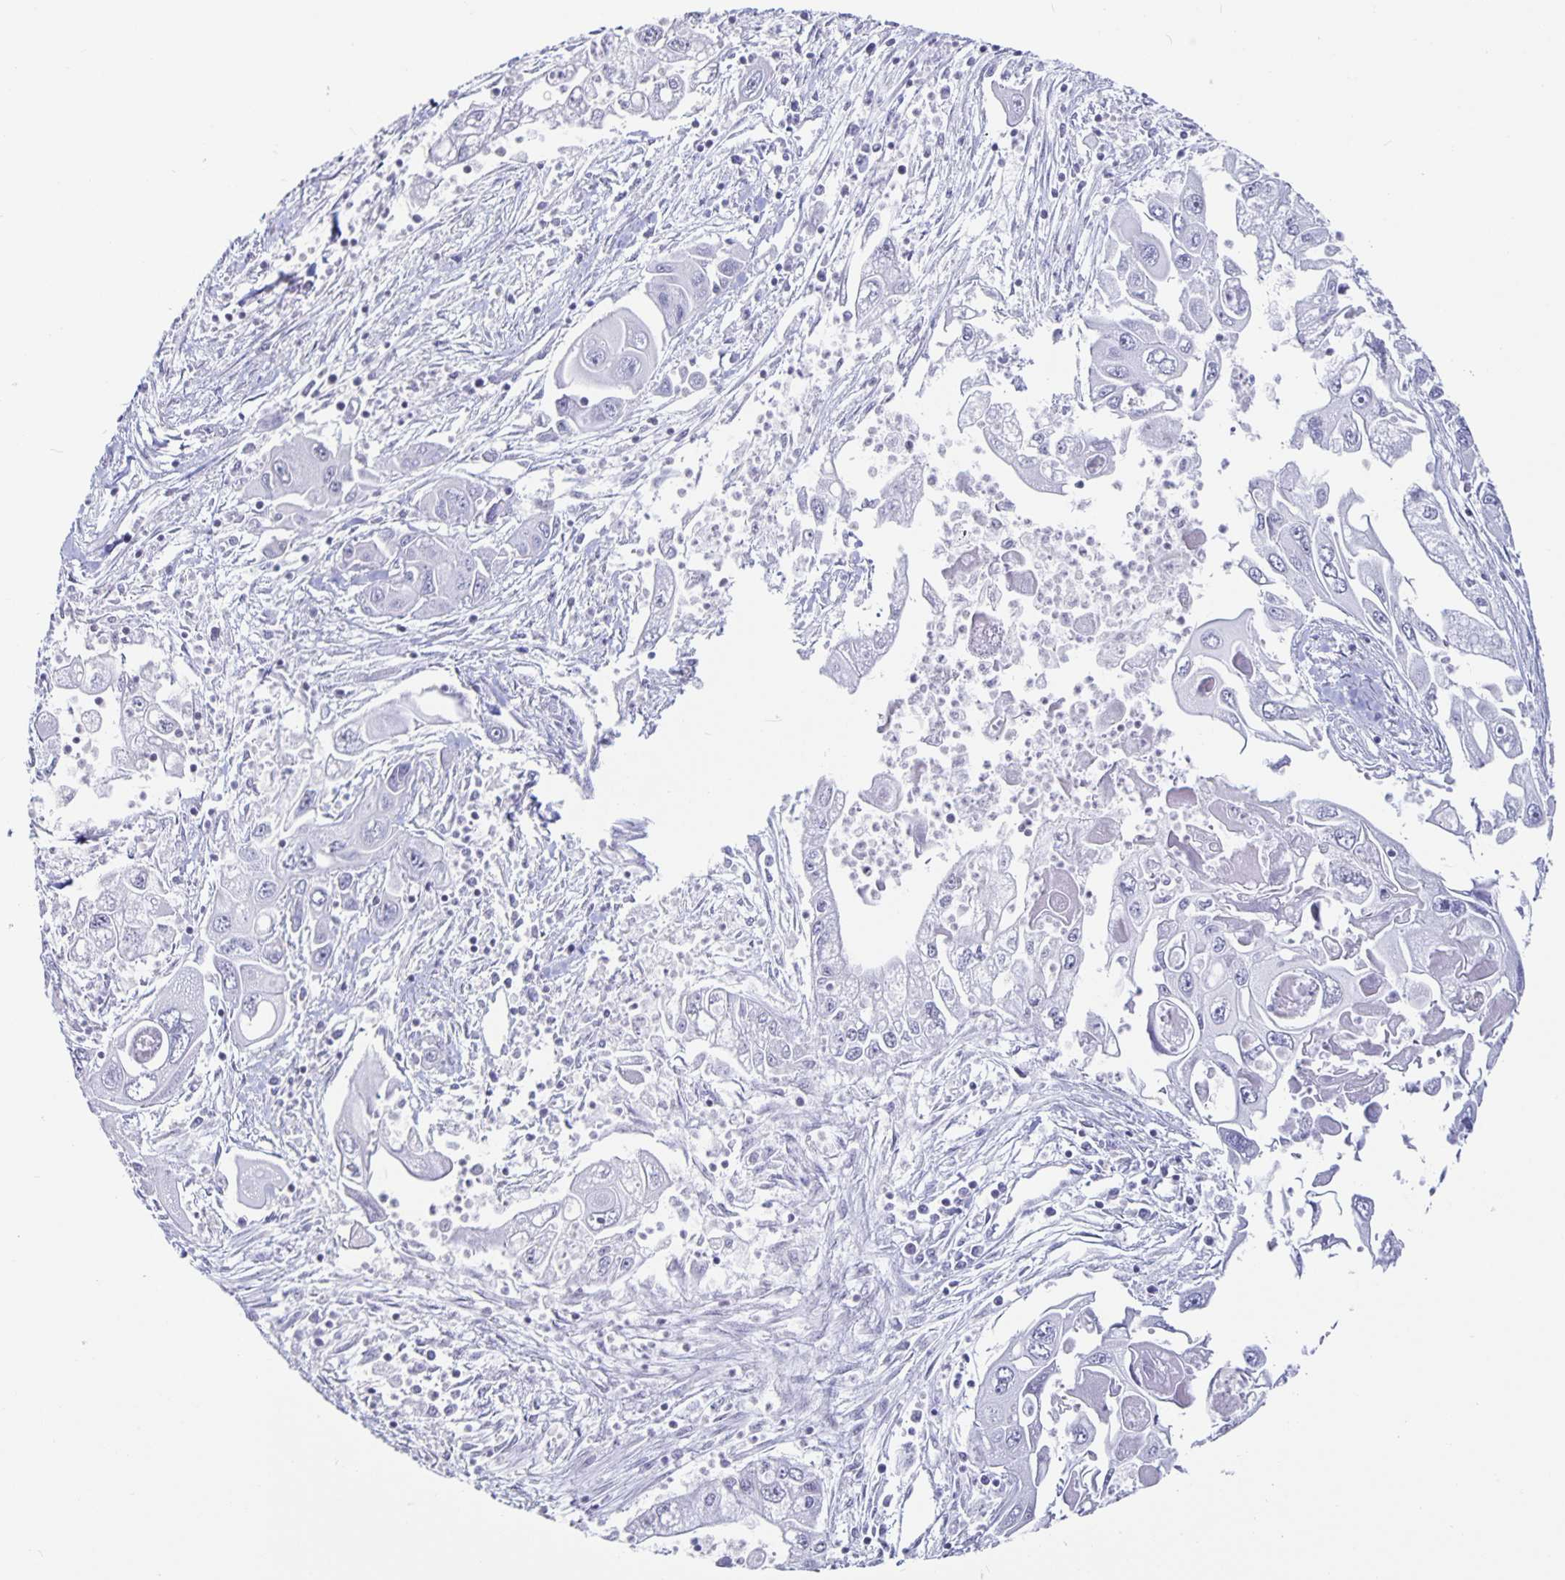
{"staining": {"intensity": "negative", "quantity": "none", "location": "none"}, "tissue": "pancreatic cancer", "cell_type": "Tumor cells", "image_type": "cancer", "snomed": [{"axis": "morphology", "description": "Adenocarcinoma, NOS"}, {"axis": "topography", "description": "Pancreas"}], "caption": "Immunohistochemistry of human pancreatic cancer displays no positivity in tumor cells. (Stains: DAB (3,3'-diaminobenzidine) immunohistochemistry (IHC) with hematoxylin counter stain, Microscopy: brightfield microscopy at high magnification).", "gene": "OLIG2", "patient": {"sex": "male", "age": 70}}